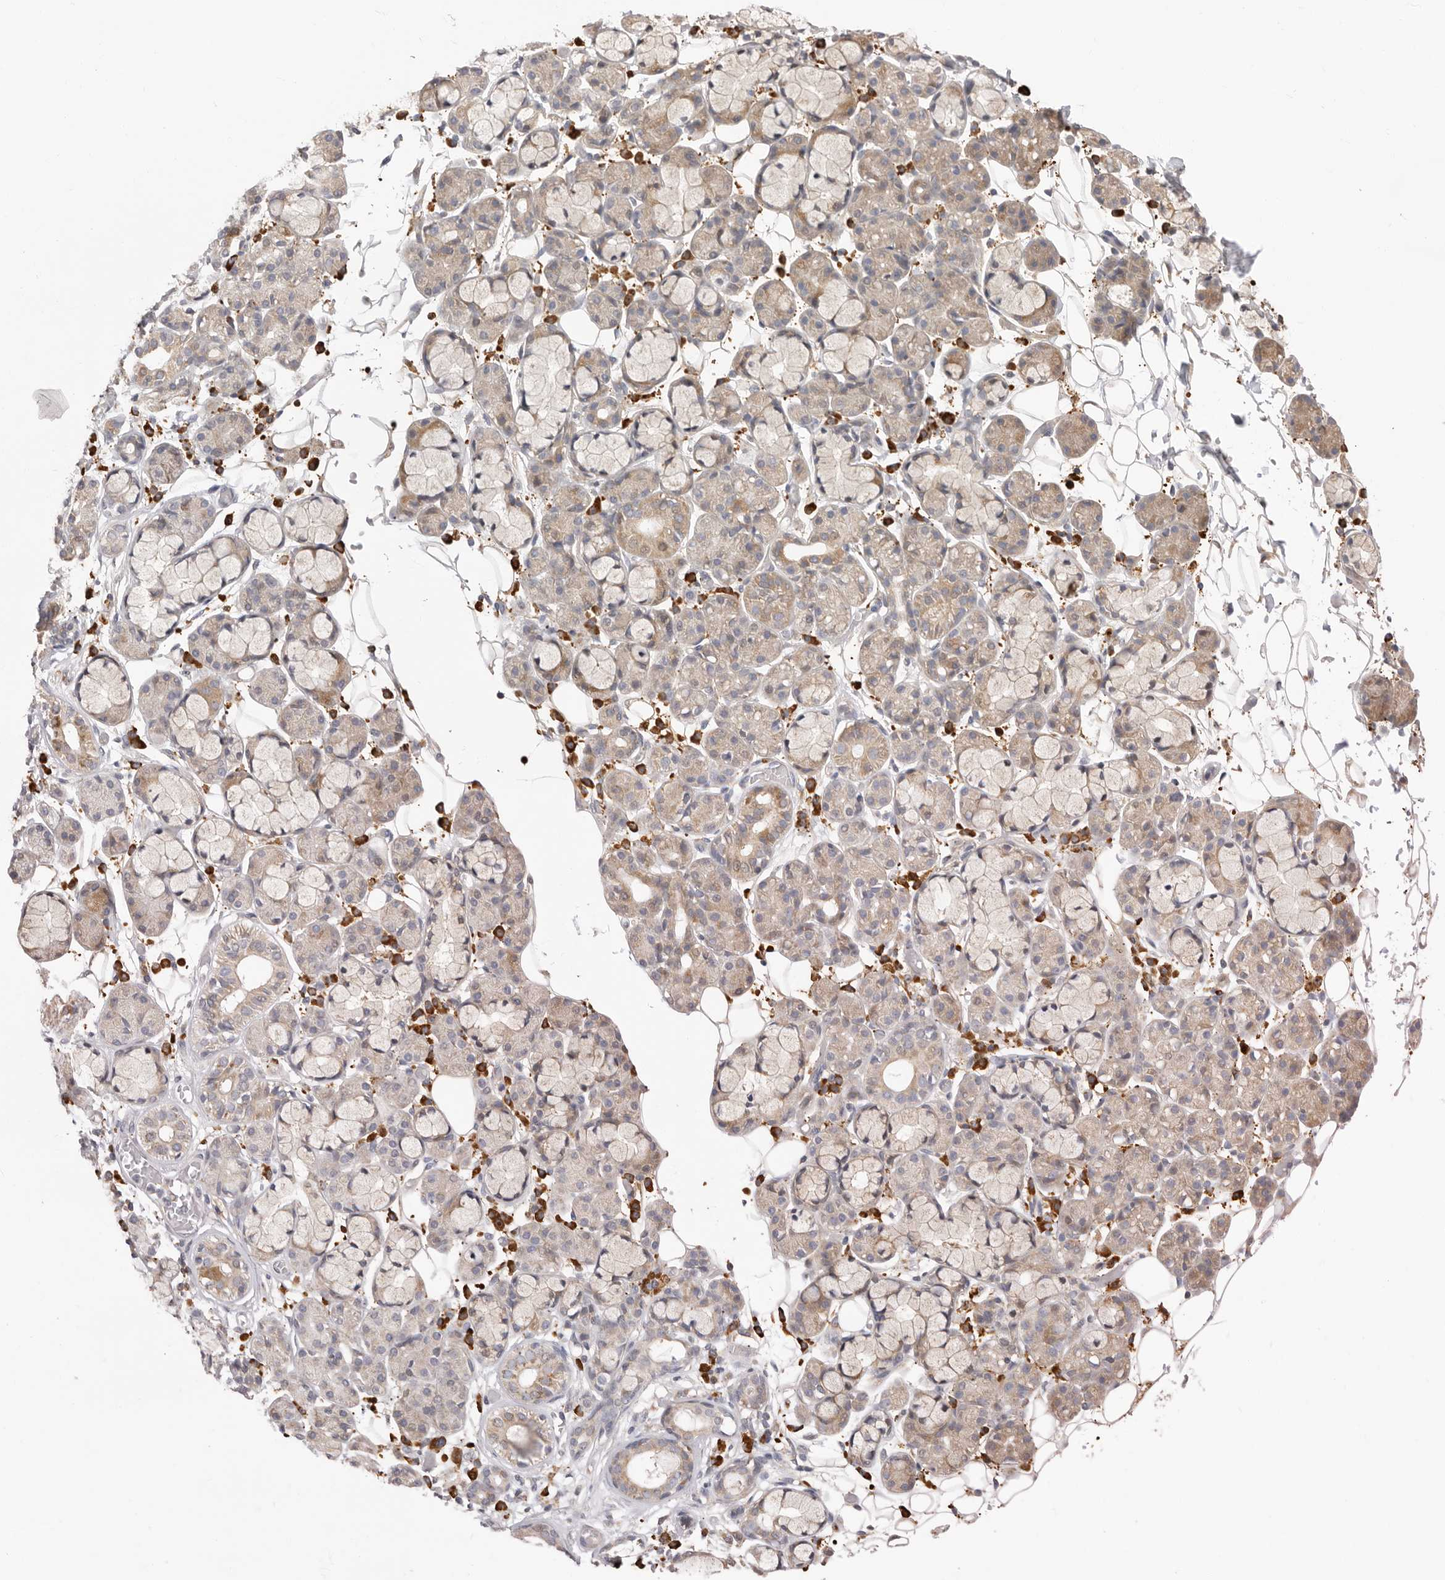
{"staining": {"intensity": "weak", "quantity": "25%-75%", "location": "cytoplasmic/membranous"}, "tissue": "salivary gland", "cell_type": "Glandular cells", "image_type": "normal", "snomed": [{"axis": "morphology", "description": "Normal tissue, NOS"}, {"axis": "topography", "description": "Salivary gland"}], "caption": "The histopathology image reveals staining of unremarkable salivary gland, revealing weak cytoplasmic/membranous protein staining (brown color) within glandular cells.", "gene": "USH1C", "patient": {"sex": "male", "age": 63}}